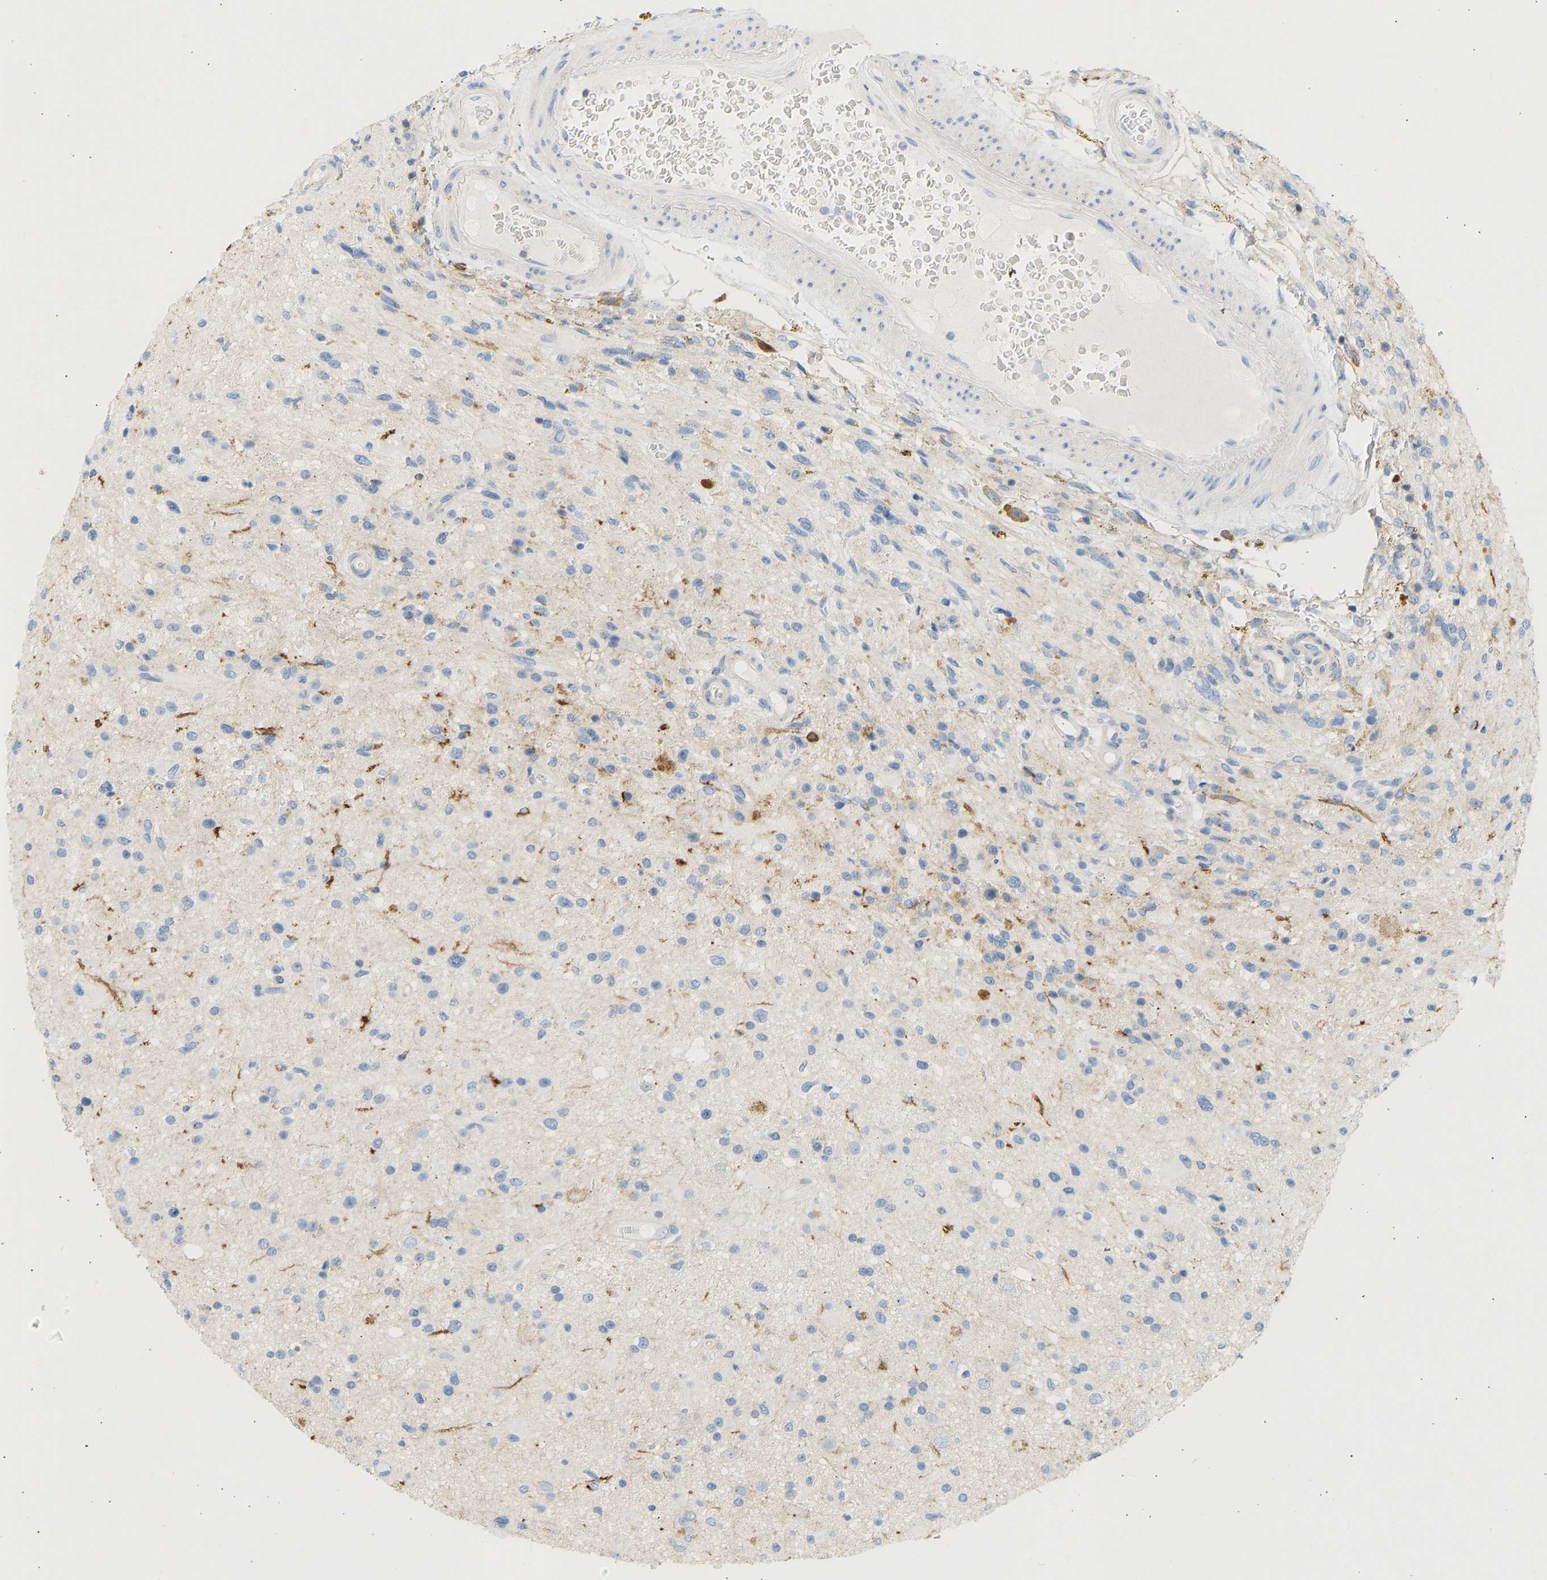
{"staining": {"intensity": "negative", "quantity": "none", "location": "none"}, "tissue": "glioma", "cell_type": "Tumor cells", "image_type": "cancer", "snomed": [{"axis": "morphology", "description": "Glioma, malignant, High grade"}, {"axis": "topography", "description": "Brain"}], "caption": "Tumor cells show no significant protein staining in malignant glioma (high-grade).", "gene": "BVES", "patient": {"sex": "male", "age": 33}}